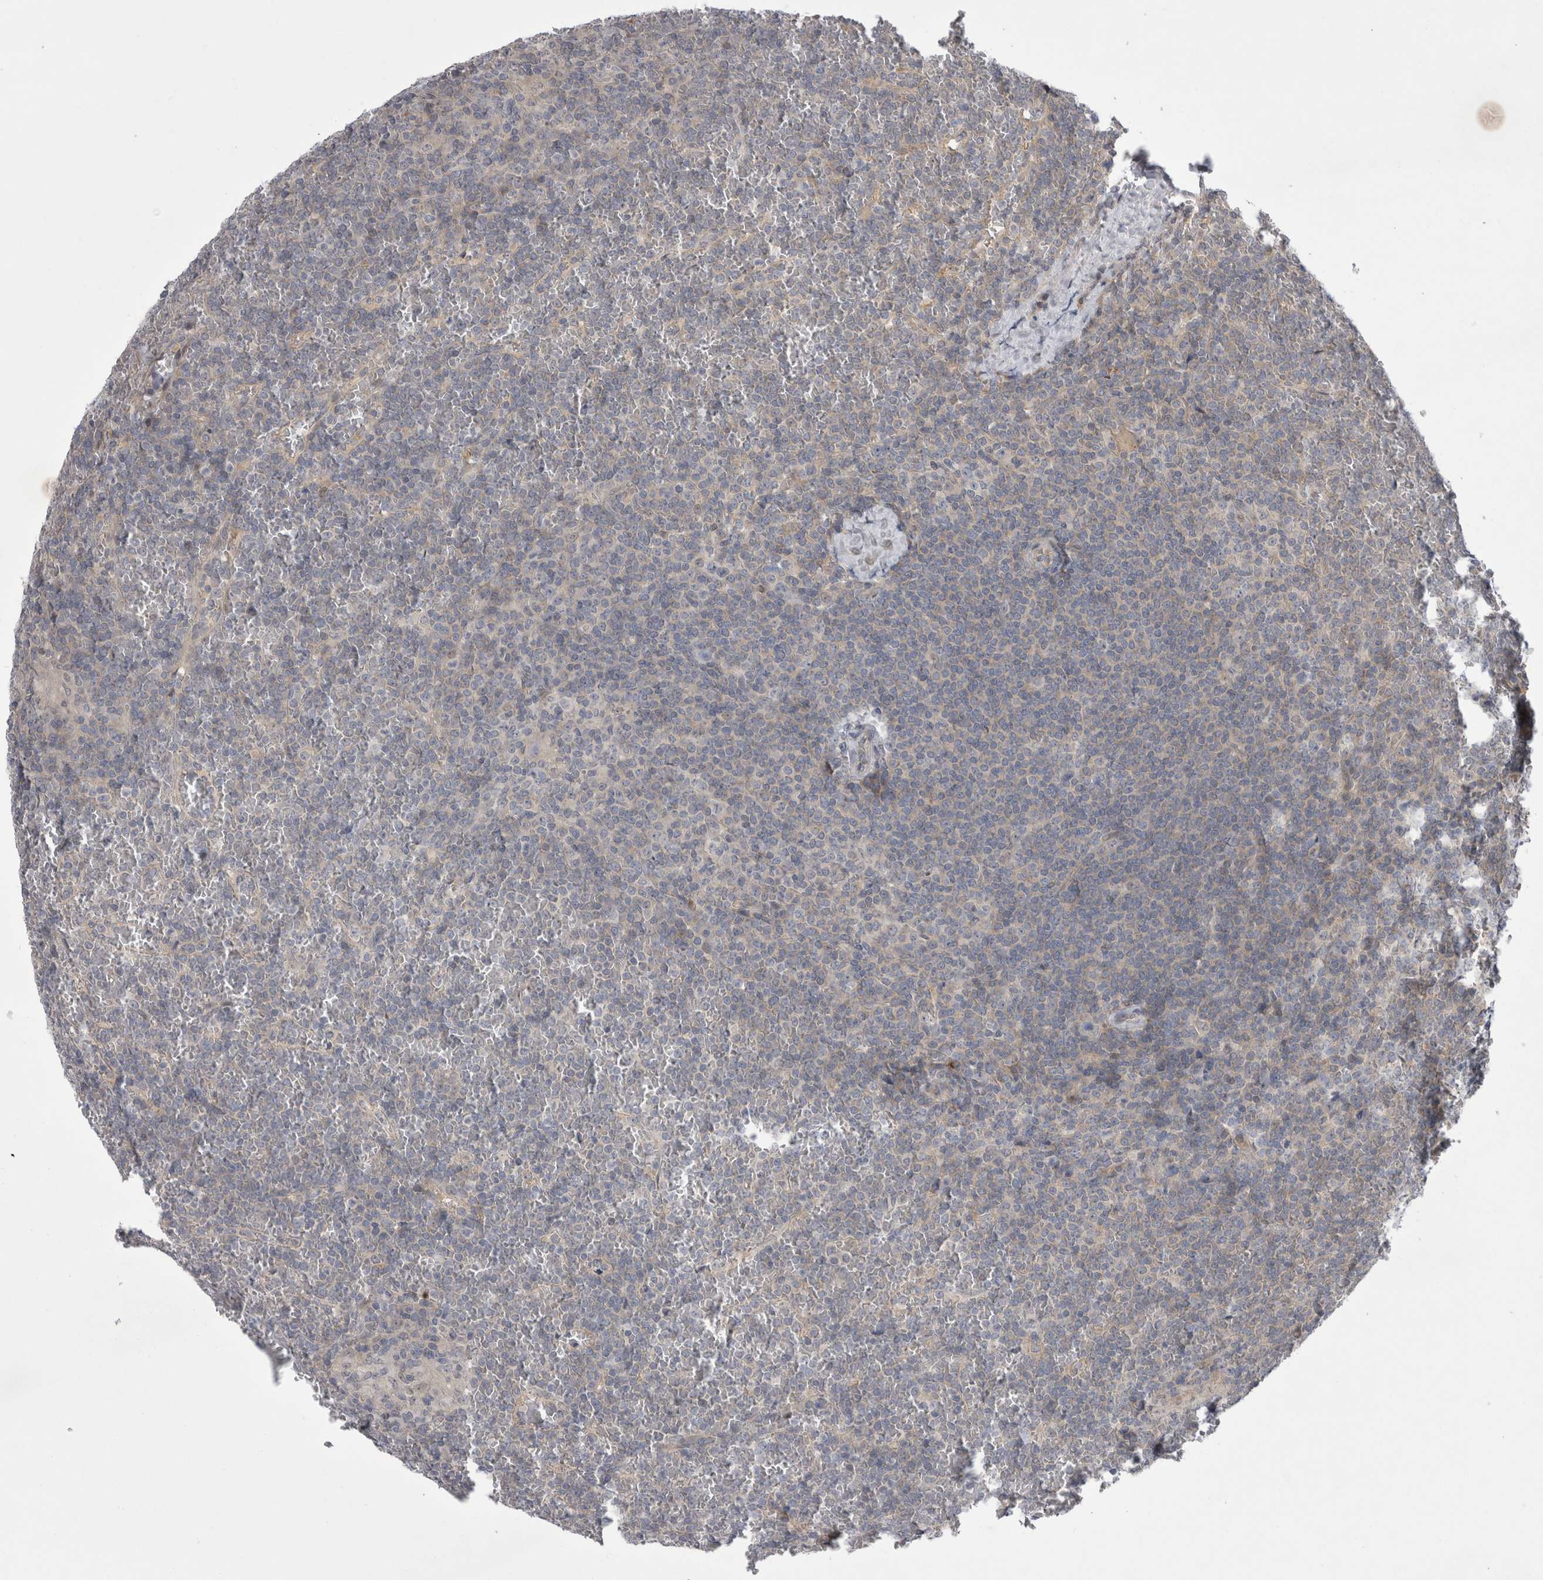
{"staining": {"intensity": "negative", "quantity": "none", "location": "none"}, "tissue": "lymphoma", "cell_type": "Tumor cells", "image_type": "cancer", "snomed": [{"axis": "morphology", "description": "Malignant lymphoma, non-Hodgkin's type, Low grade"}, {"axis": "topography", "description": "Spleen"}], "caption": "IHC micrograph of neoplastic tissue: lymphoma stained with DAB (3,3'-diaminobenzidine) exhibits no significant protein staining in tumor cells.", "gene": "NENF", "patient": {"sex": "female", "age": 19}}